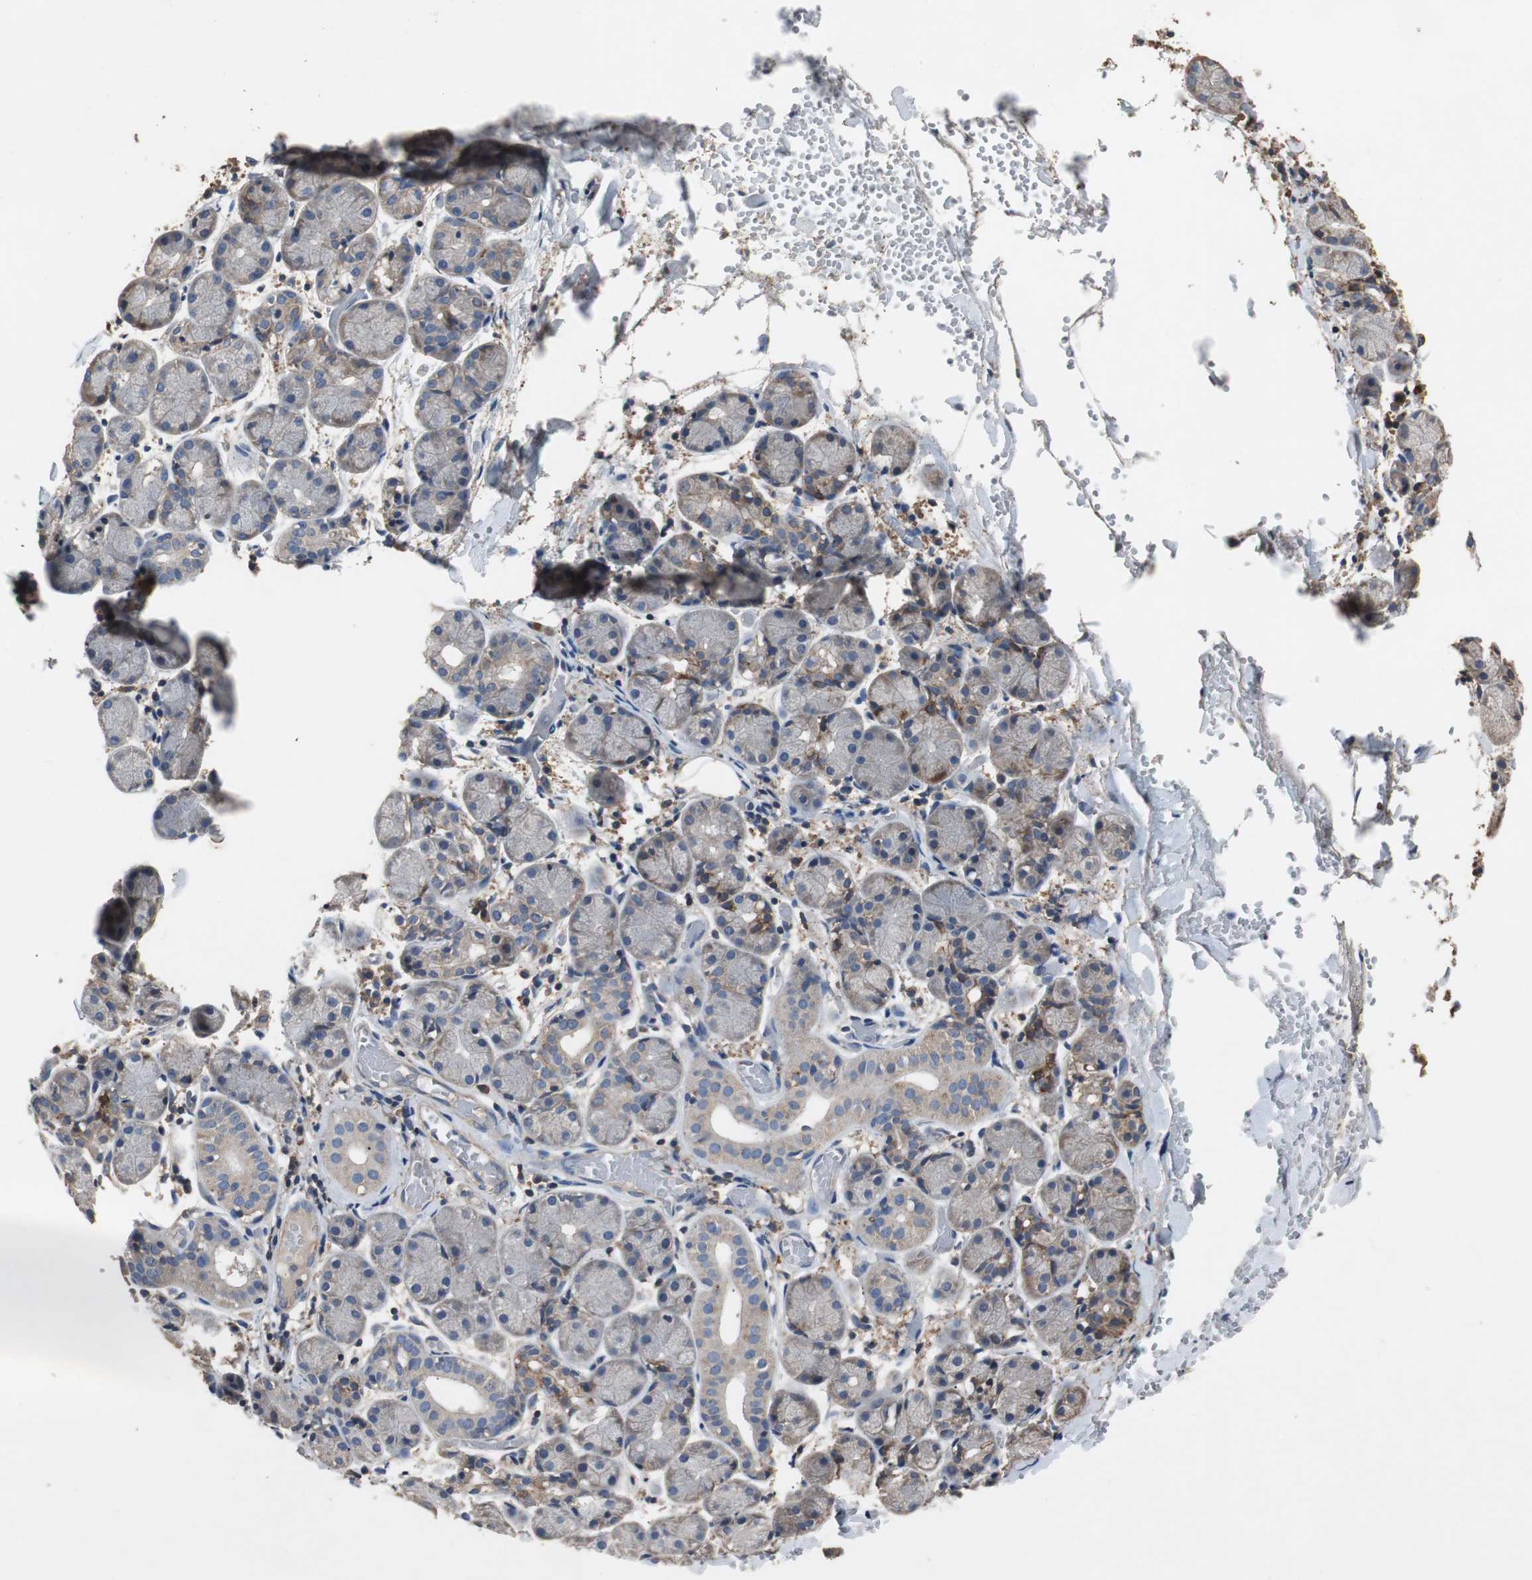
{"staining": {"intensity": "weak", "quantity": "25%-75%", "location": "cytoplasmic/membranous"}, "tissue": "salivary gland", "cell_type": "Glandular cells", "image_type": "normal", "snomed": [{"axis": "morphology", "description": "Normal tissue, NOS"}, {"axis": "topography", "description": "Salivary gland"}], "caption": "IHC staining of normal salivary gland, which exhibits low levels of weak cytoplasmic/membranous staining in approximately 25%-75% of glandular cells indicating weak cytoplasmic/membranous protein expression. The staining was performed using DAB (3,3'-diaminobenzidine) (brown) for protein detection and nuclei were counterstained in hematoxylin (blue).", "gene": "TNFRSF14", "patient": {"sex": "female", "age": 24}}